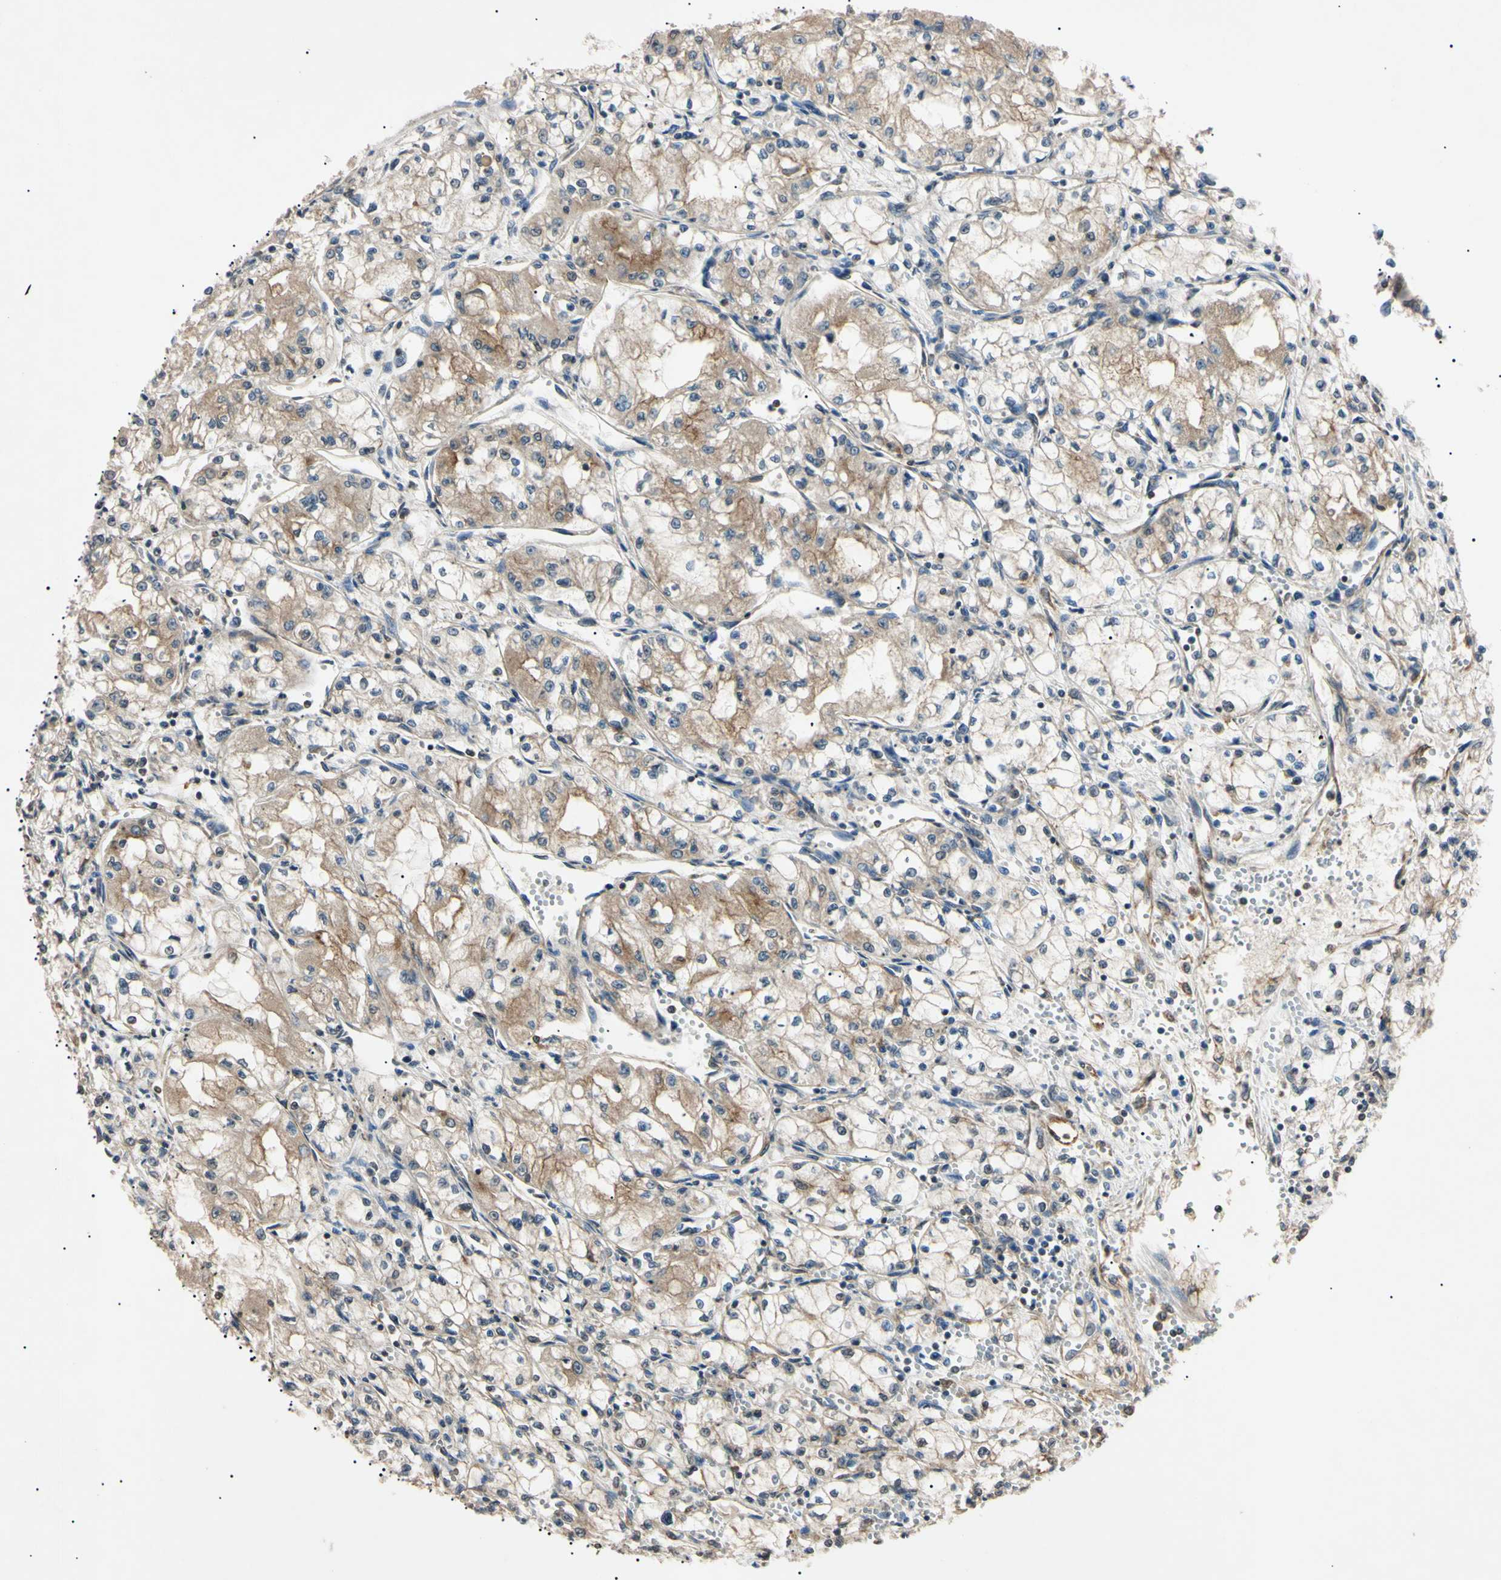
{"staining": {"intensity": "moderate", "quantity": "25%-75%", "location": "cytoplasmic/membranous"}, "tissue": "renal cancer", "cell_type": "Tumor cells", "image_type": "cancer", "snomed": [{"axis": "morphology", "description": "Normal tissue, NOS"}, {"axis": "morphology", "description": "Adenocarcinoma, NOS"}, {"axis": "topography", "description": "Kidney"}], "caption": "Tumor cells exhibit moderate cytoplasmic/membranous positivity in approximately 25%-75% of cells in renal cancer.", "gene": "EPN1", "patient": {"sex": "male", "age": 59}}